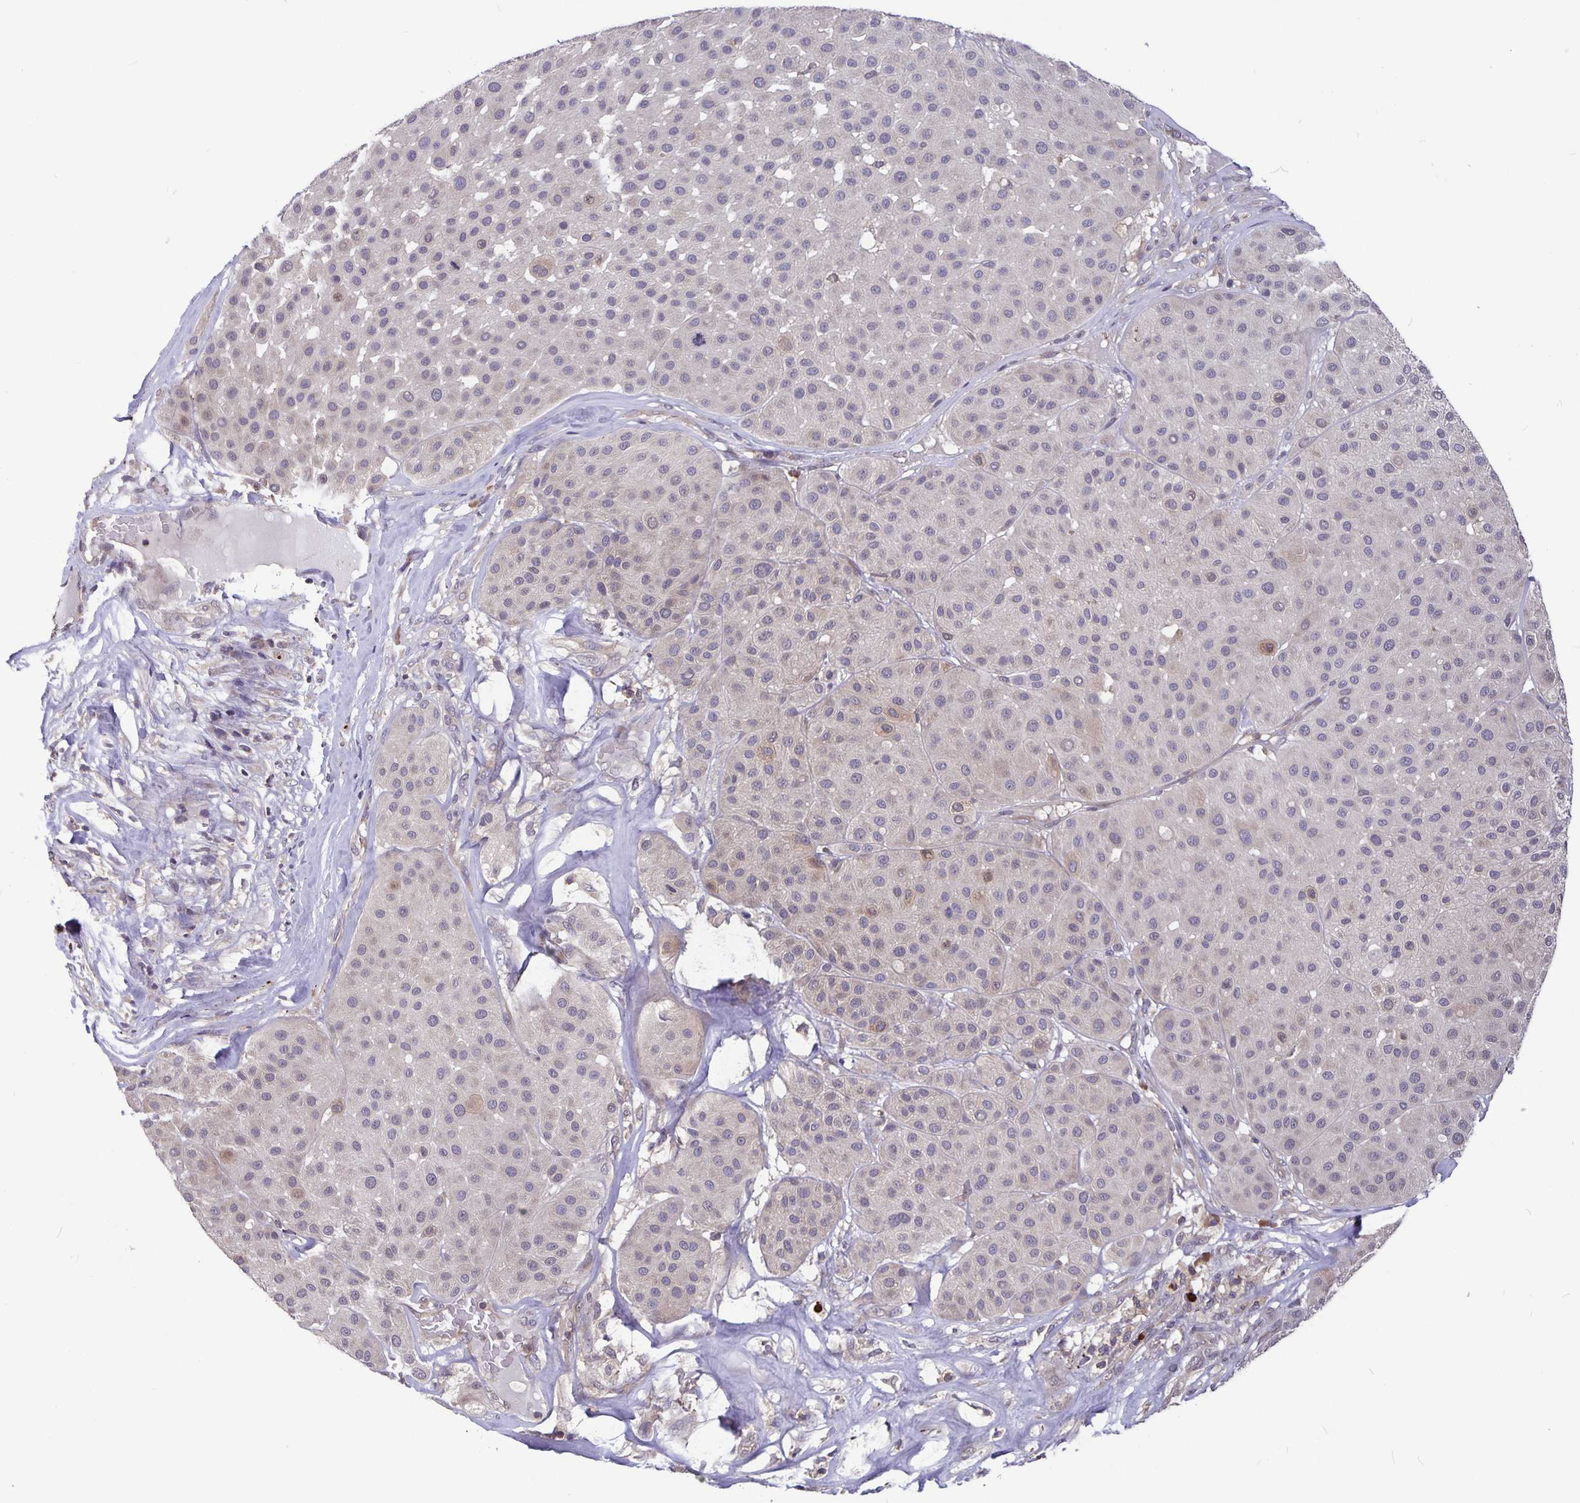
{"staining": {"intensity": "negative", "quantity": "none", "location": "none"}, "tissue": "melanoma", "cell_type": "Tumor cells", "image_type": "cancer", "snomed": [{"axis": "morphology", "description": "Malignant melanoma, Metastatic site"}, {"axis": "topography", "description": "Smooth muscle"}], "caption": "Malignant melanoma (metastatic site) was stained to show a protein in brown. There is no significant expression in tumor cells.", "gene": "FEM1C", "patient": {"sex": "male", "age": 41}}